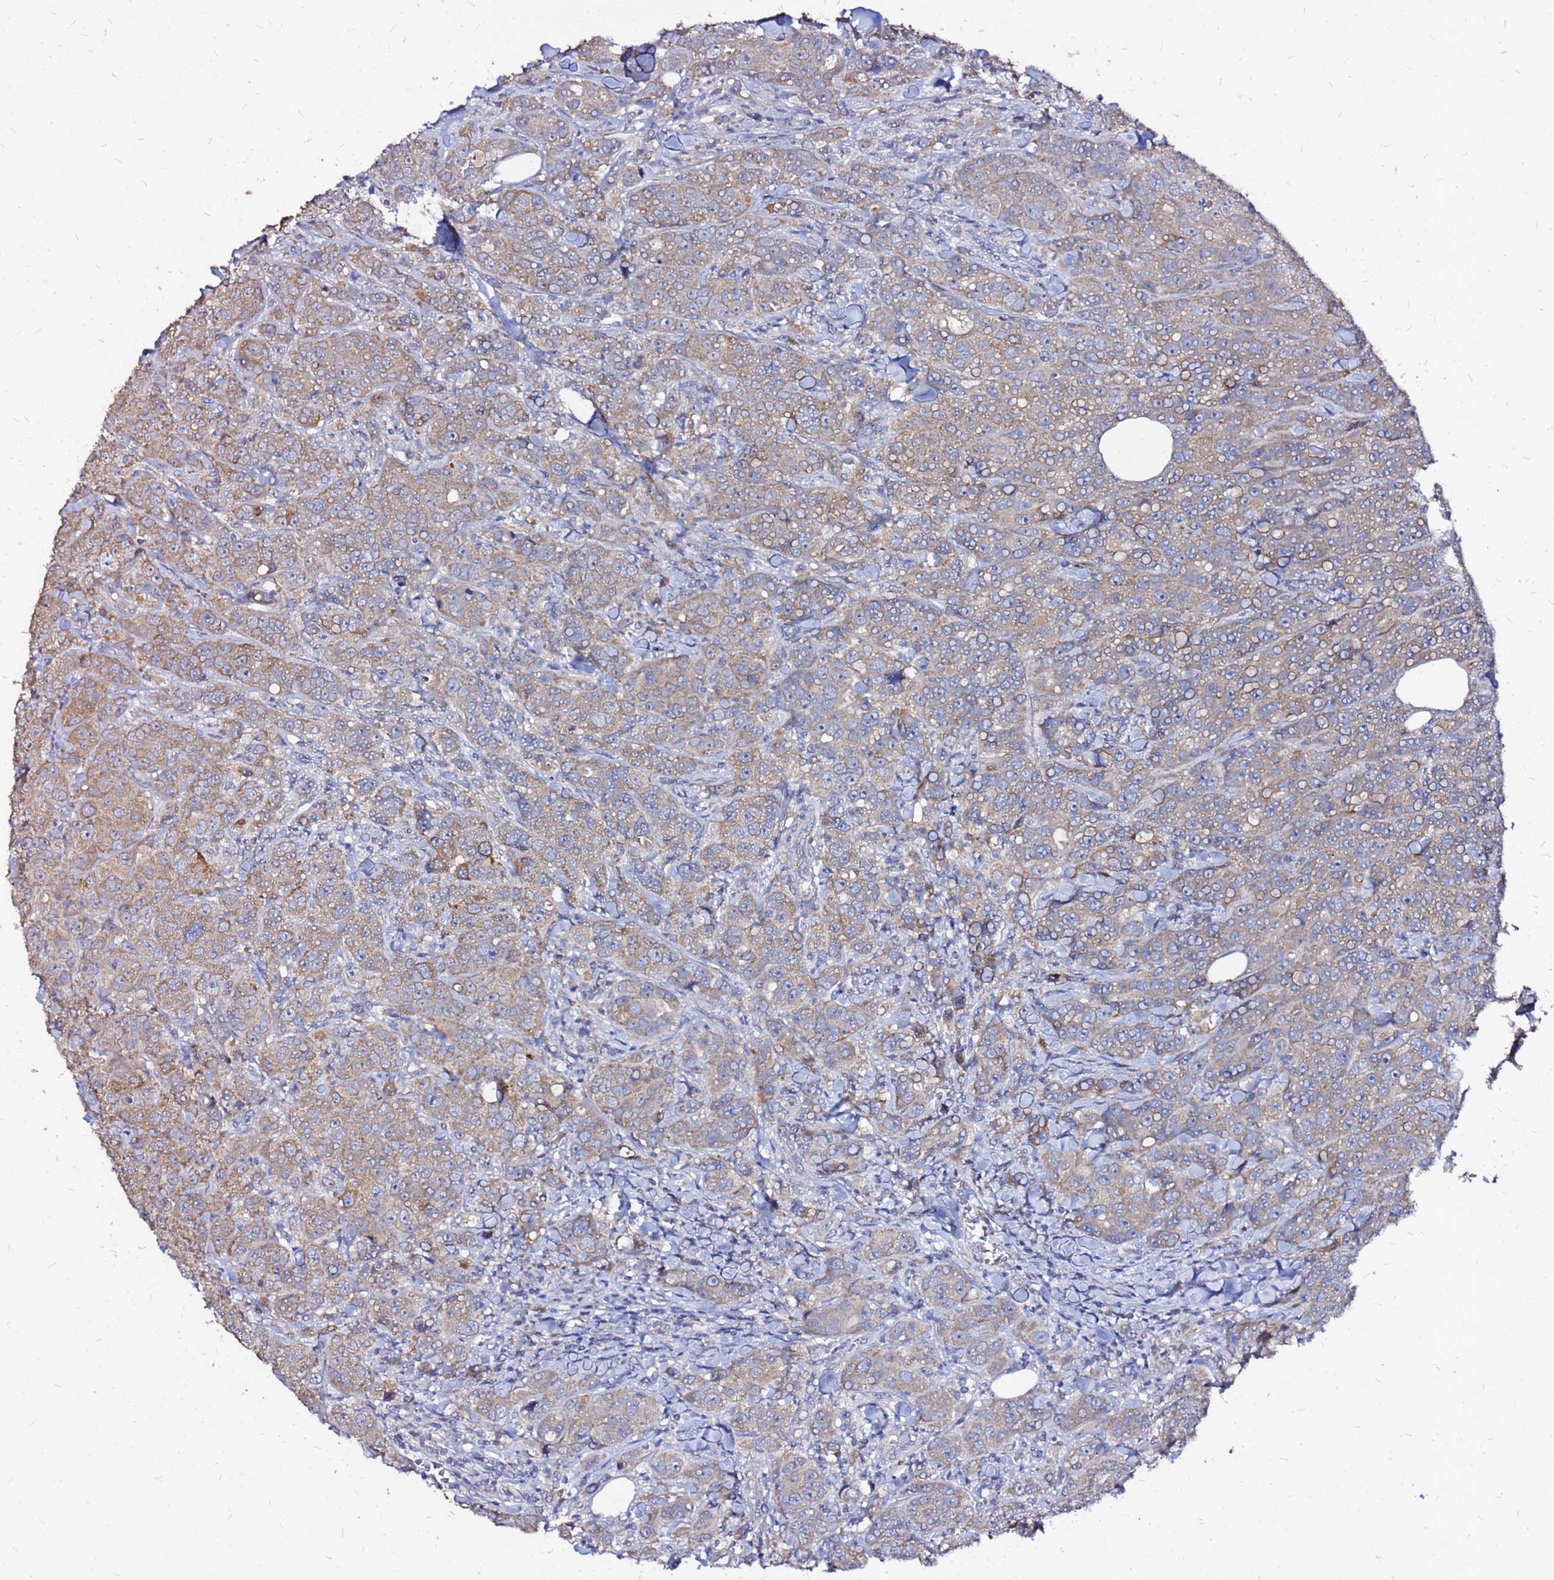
{"staining": {"intensity": "weak", "quantity": ">75%", "location": "cytoplasmic/membranous"}, "tissue": "breast cancer", "cell_type": "Tumor cells", "image_type": "cancer", "snomed": [{"axis": "morphology", "description": "Duct carcinoma"}, {"axis": "topography", "description": "Breast"}], "caption": "Breast cancer was stained to show a protein in brown. There is low levels of weak cytoplasmic/membranous staining in approximately >75% of tumor cells.", "gene": "ARHGEF5", "patient": {"sex": "female", "age": 43}}